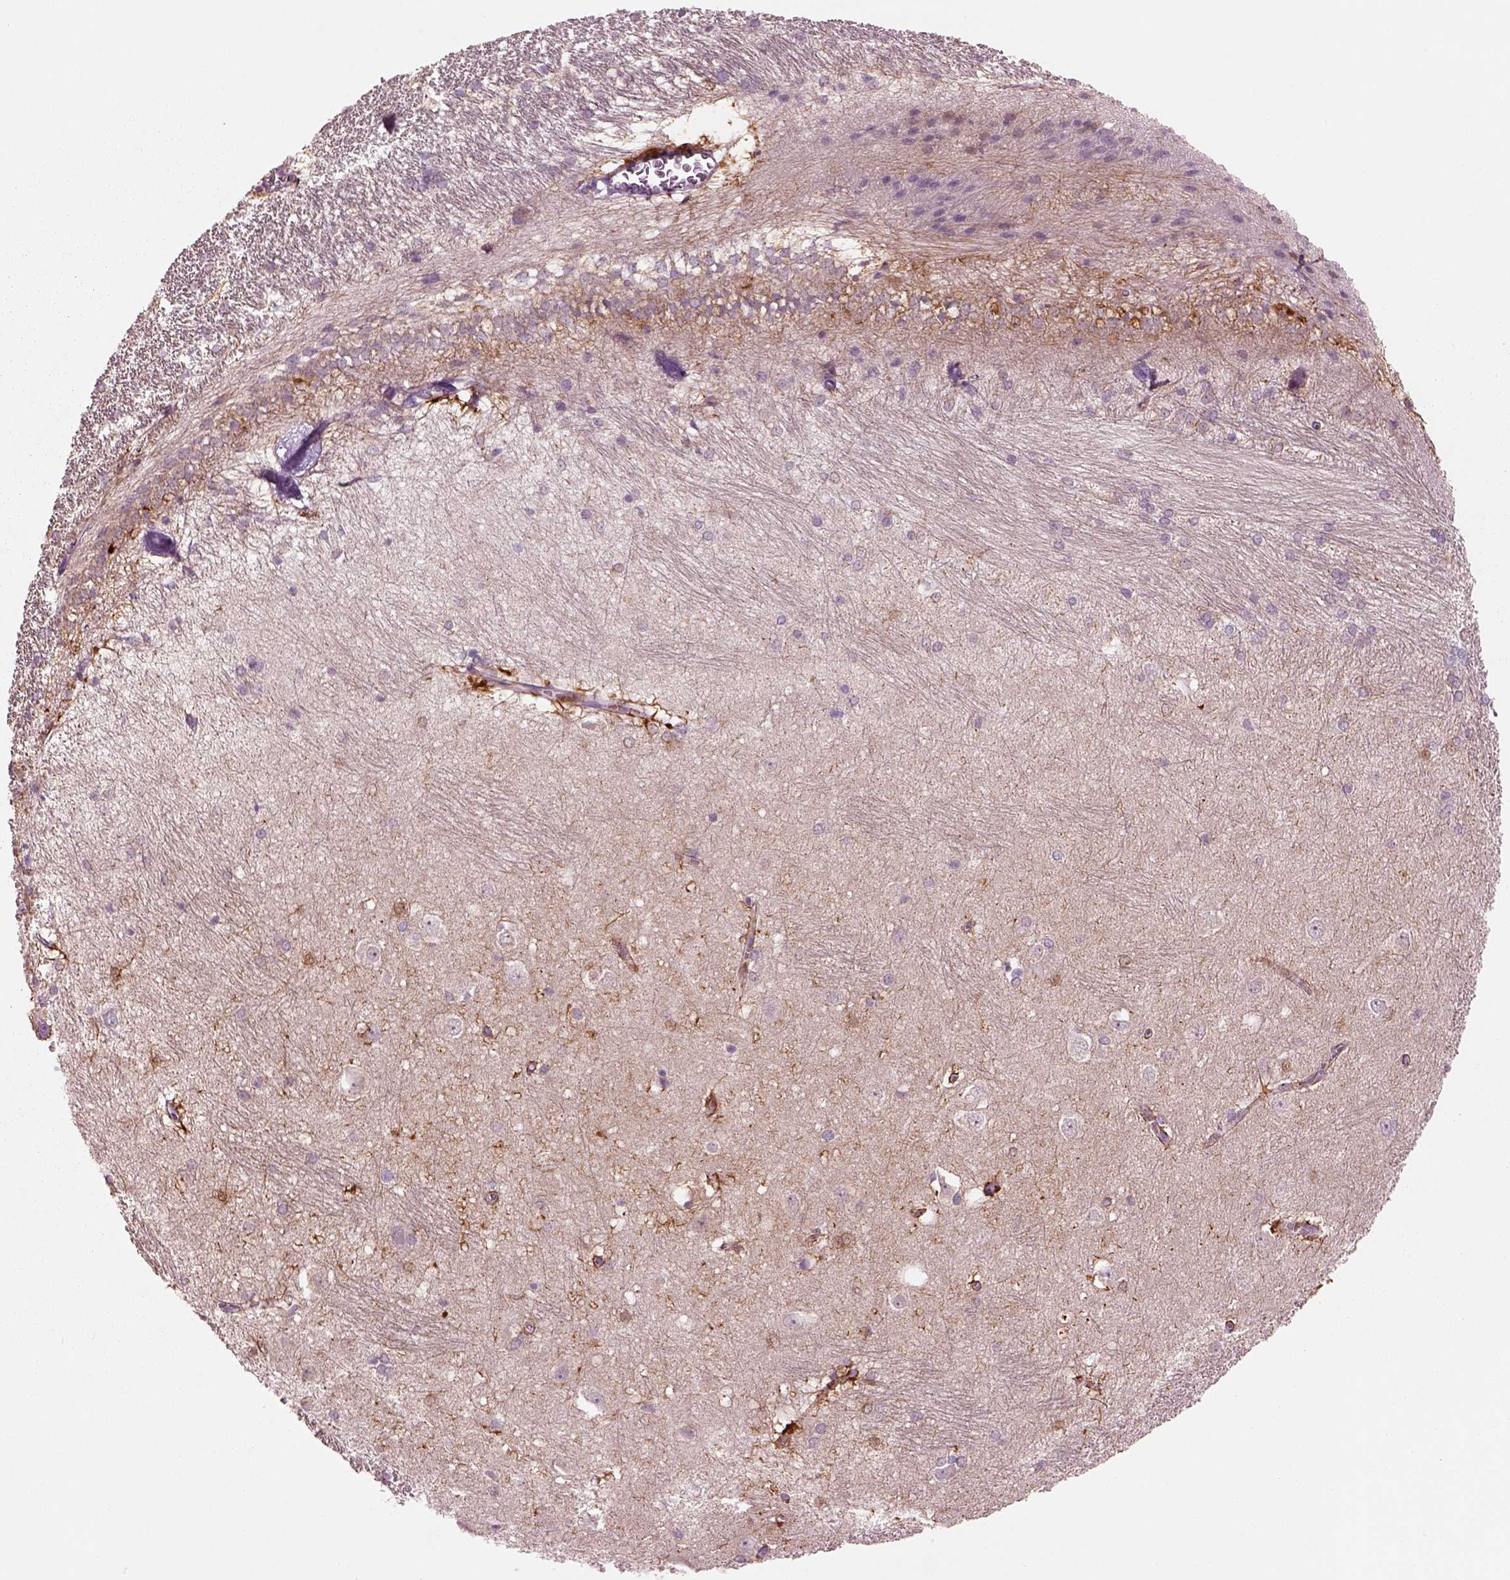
{"staining": {"intensity": "strong", "quantity": "<25%", "location": "cytoplasmic/membranous,nuclear"}, "tissue": "hippocampus", "cell_type": "Glial cells", "image_type": "normal", "snomed": [{"axis": "morphology", "description": "Normal tissue, NOS"}, {"axis": "topography", "description": "Cerebral cortex"}, {"axis": "topography", "description": "Hippocampus"}], "caption": "Normal hippocampus exhibits strong cytoplasmic/membranous,nuclear expression in about <25% of glial cells.", "gene": "PLPP7", "patient": {"sex": "female", "age": 19}}